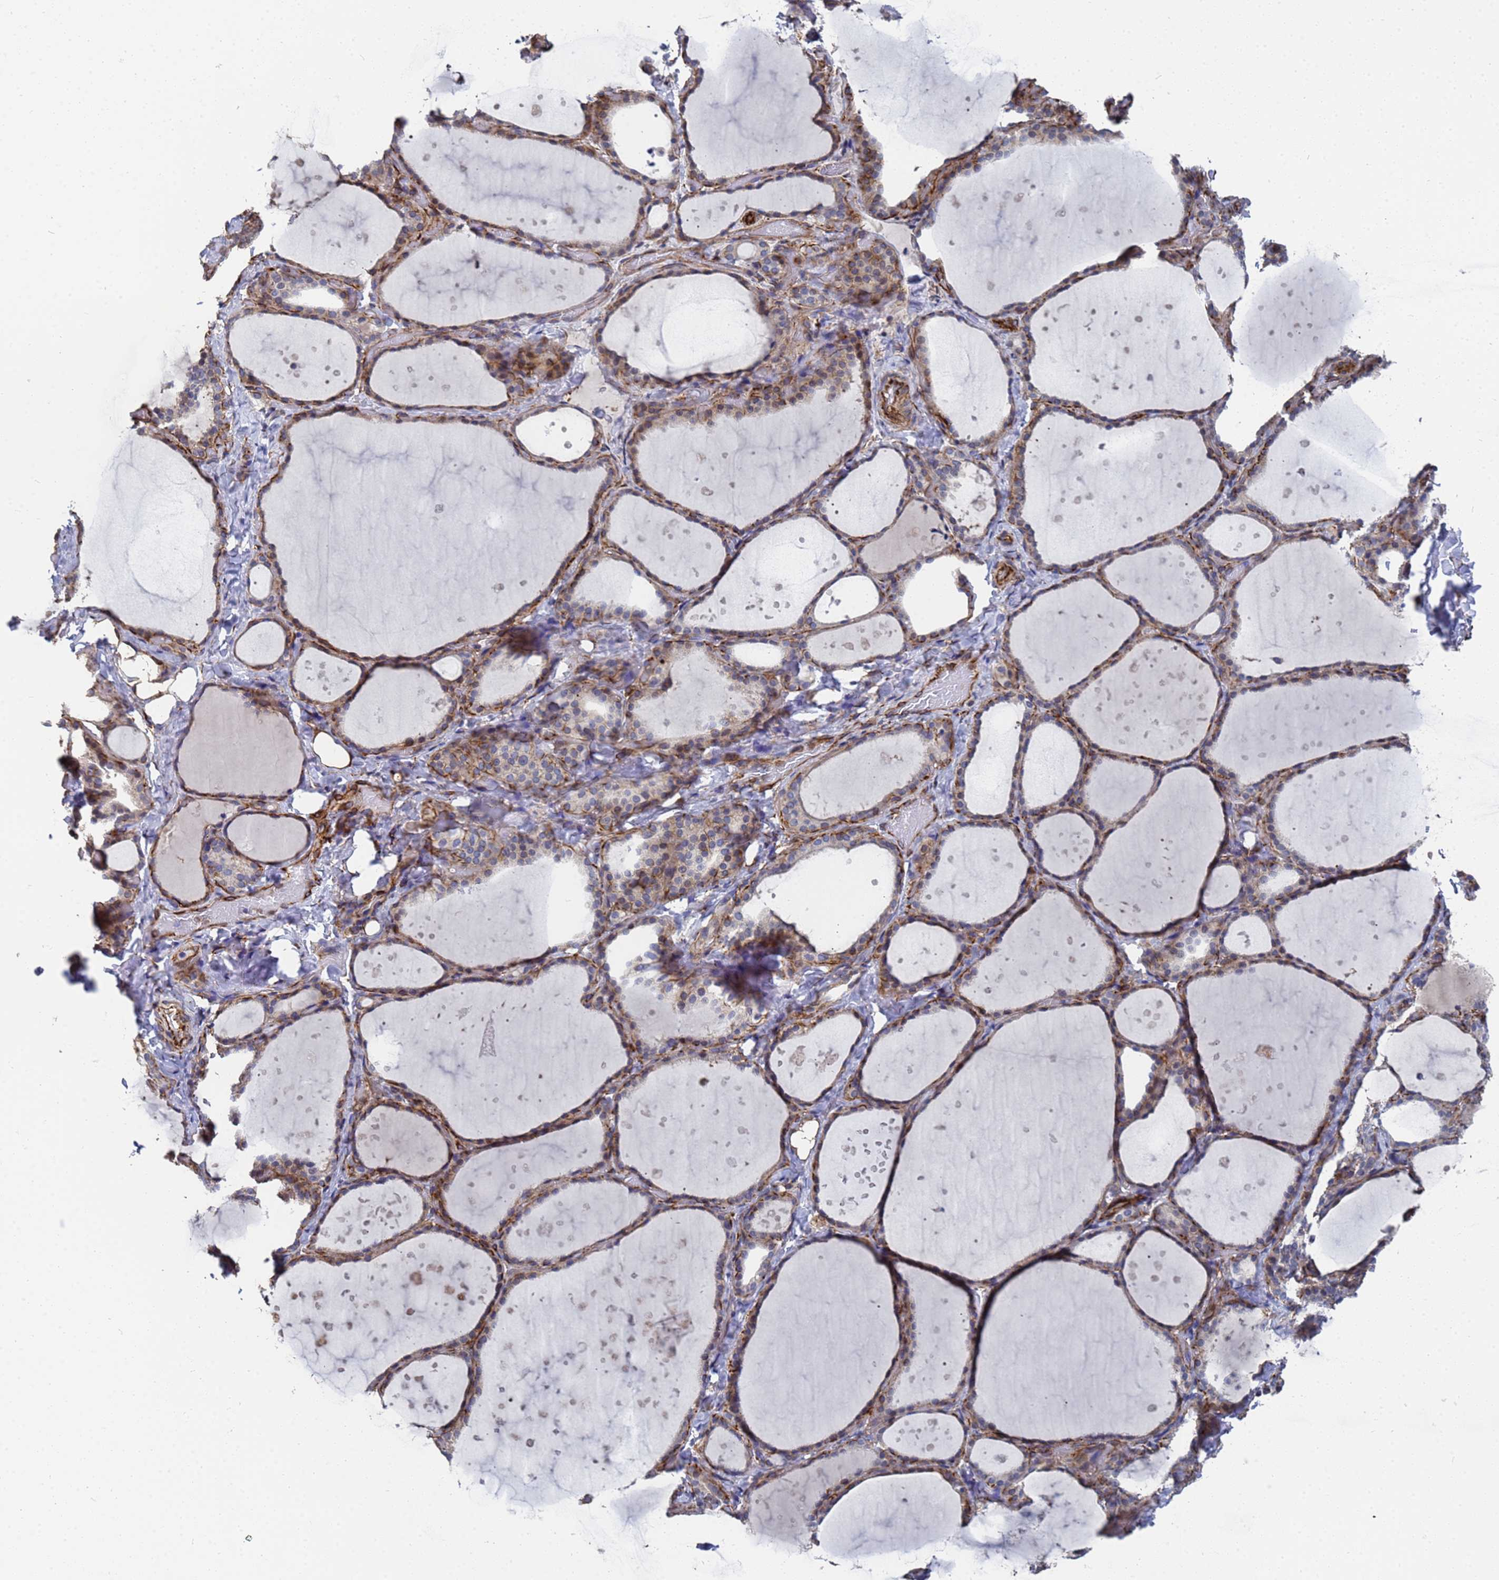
{"staining": {"intensity": "weak", "quantity": ">75%", "location": "cytoplasmic/membranous"}, "tissue": "thyroid gland", "cell_type": "Glandular cells", "image_type": "normal", "snomed": [{"axis": "morphology", "description": "Normal tissue, NOS"}, {"axis": "topography", "description": "Thyroid gland"}], "caption": "This image exhibits IHC staining of benign thyroid gland, with low weak cytoplasmic/membranous positivity in approximately >75% of glandular cells.", "gene": "SYT13", "patient": {"sex": "female", "age": 44}}